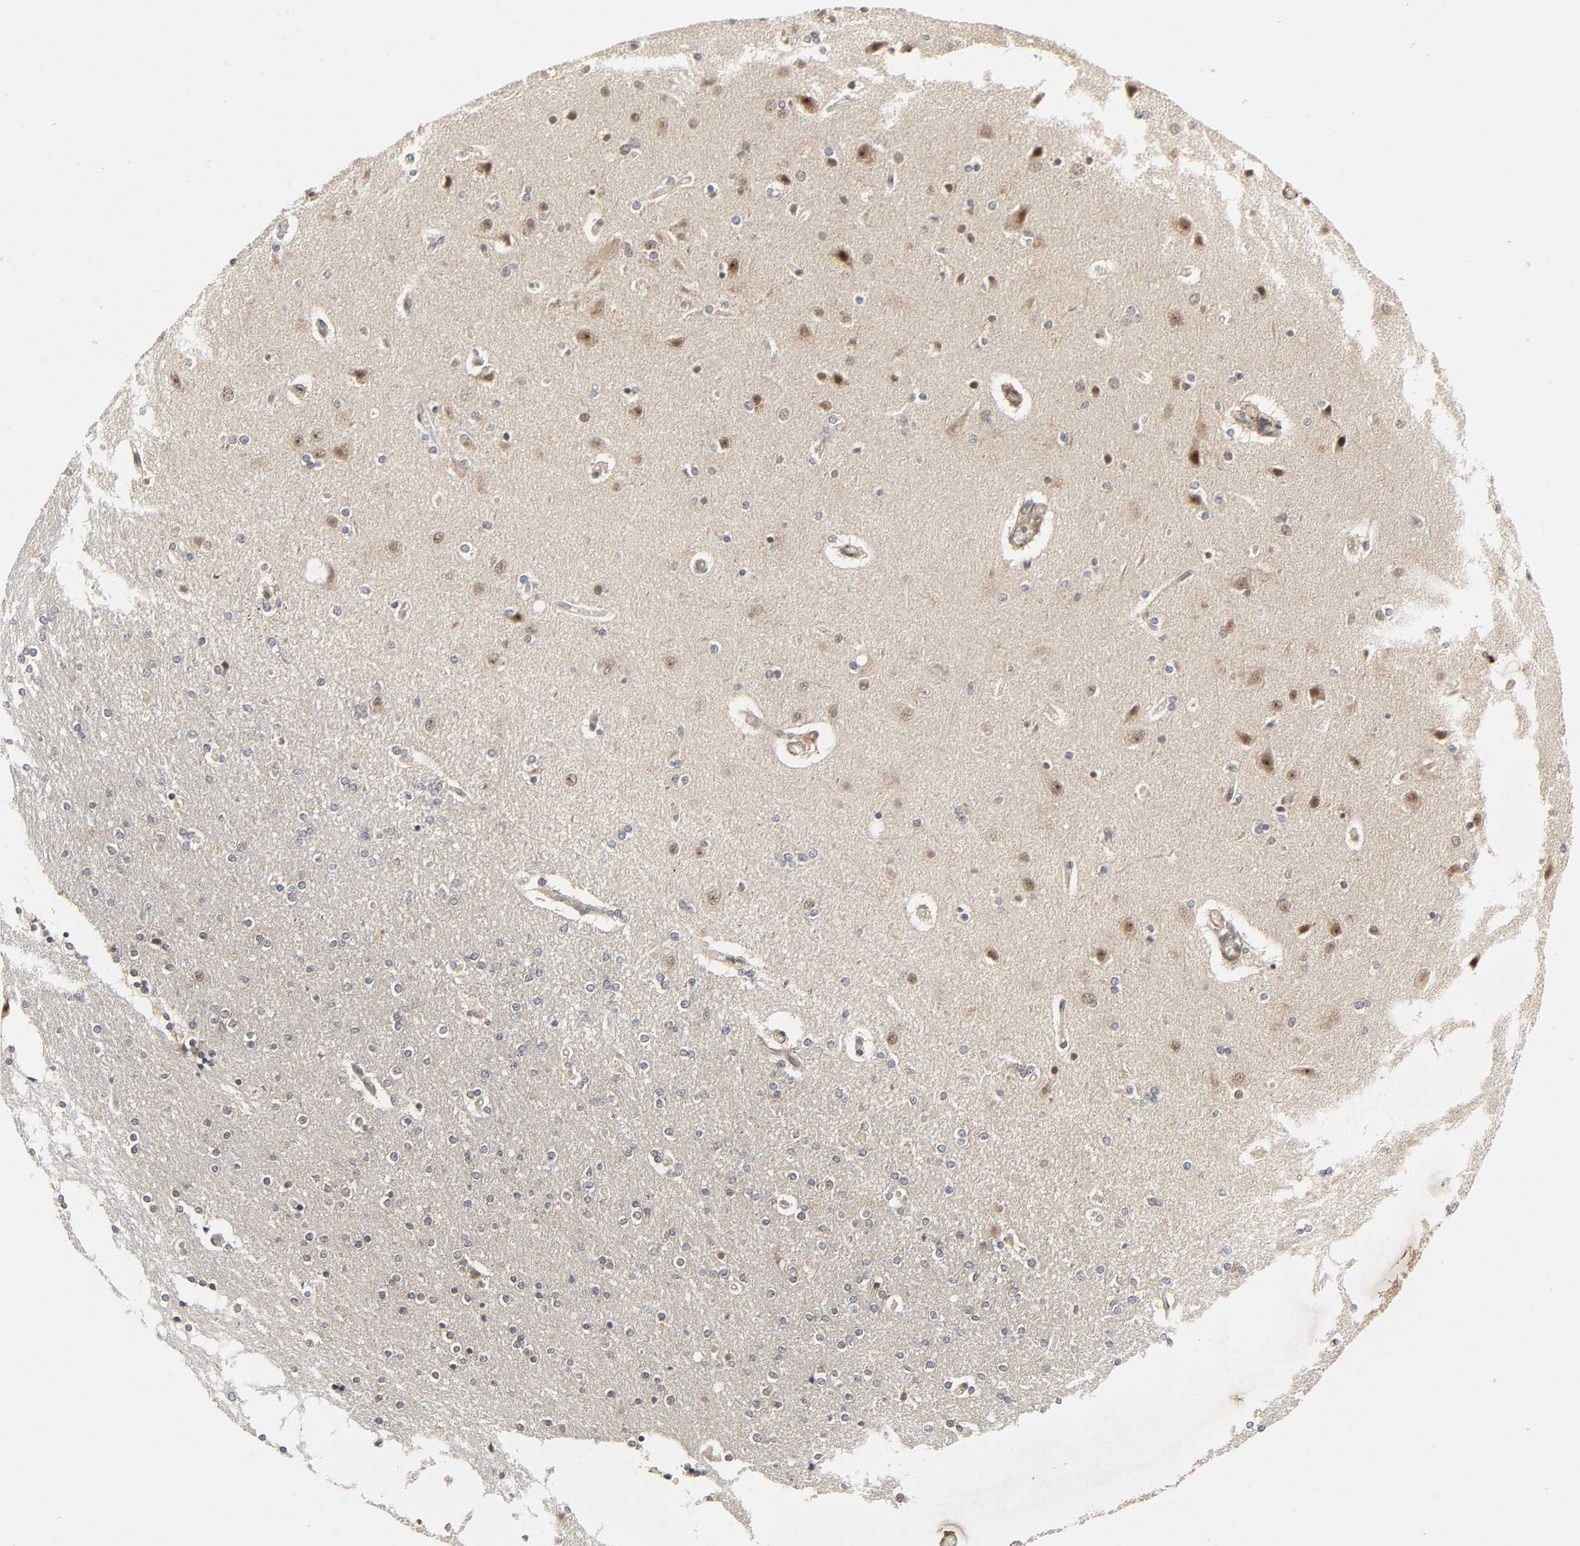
{"staining": {"intensity": "weak", "quantity": ">75%", "location": "cytoplasmic/membranous"}, "tissue": "cerebral cortex", "cell_type": "Endothelial cells", "image_type": "normal", "snomed": [{"axis": "morphology", "description": "Normal tissue, NOS"}, {"axis": "topography", "description": "Cerebral cortex"}], "caption": "Immunohistochemical staining of normal human cerebral cortex exhibits >75% levels of weak cytoplasmic/membranous protein staining in approximately >75% of endothelial cells. The staining was performed using DAB (3,3'-diaminobenzidine), with brown indicating positive protein expression. Nuclei are stained blue with hematoxylin.", "gene": "ZKSCAN8", "patient": {"sex": "female", "age": 54}}